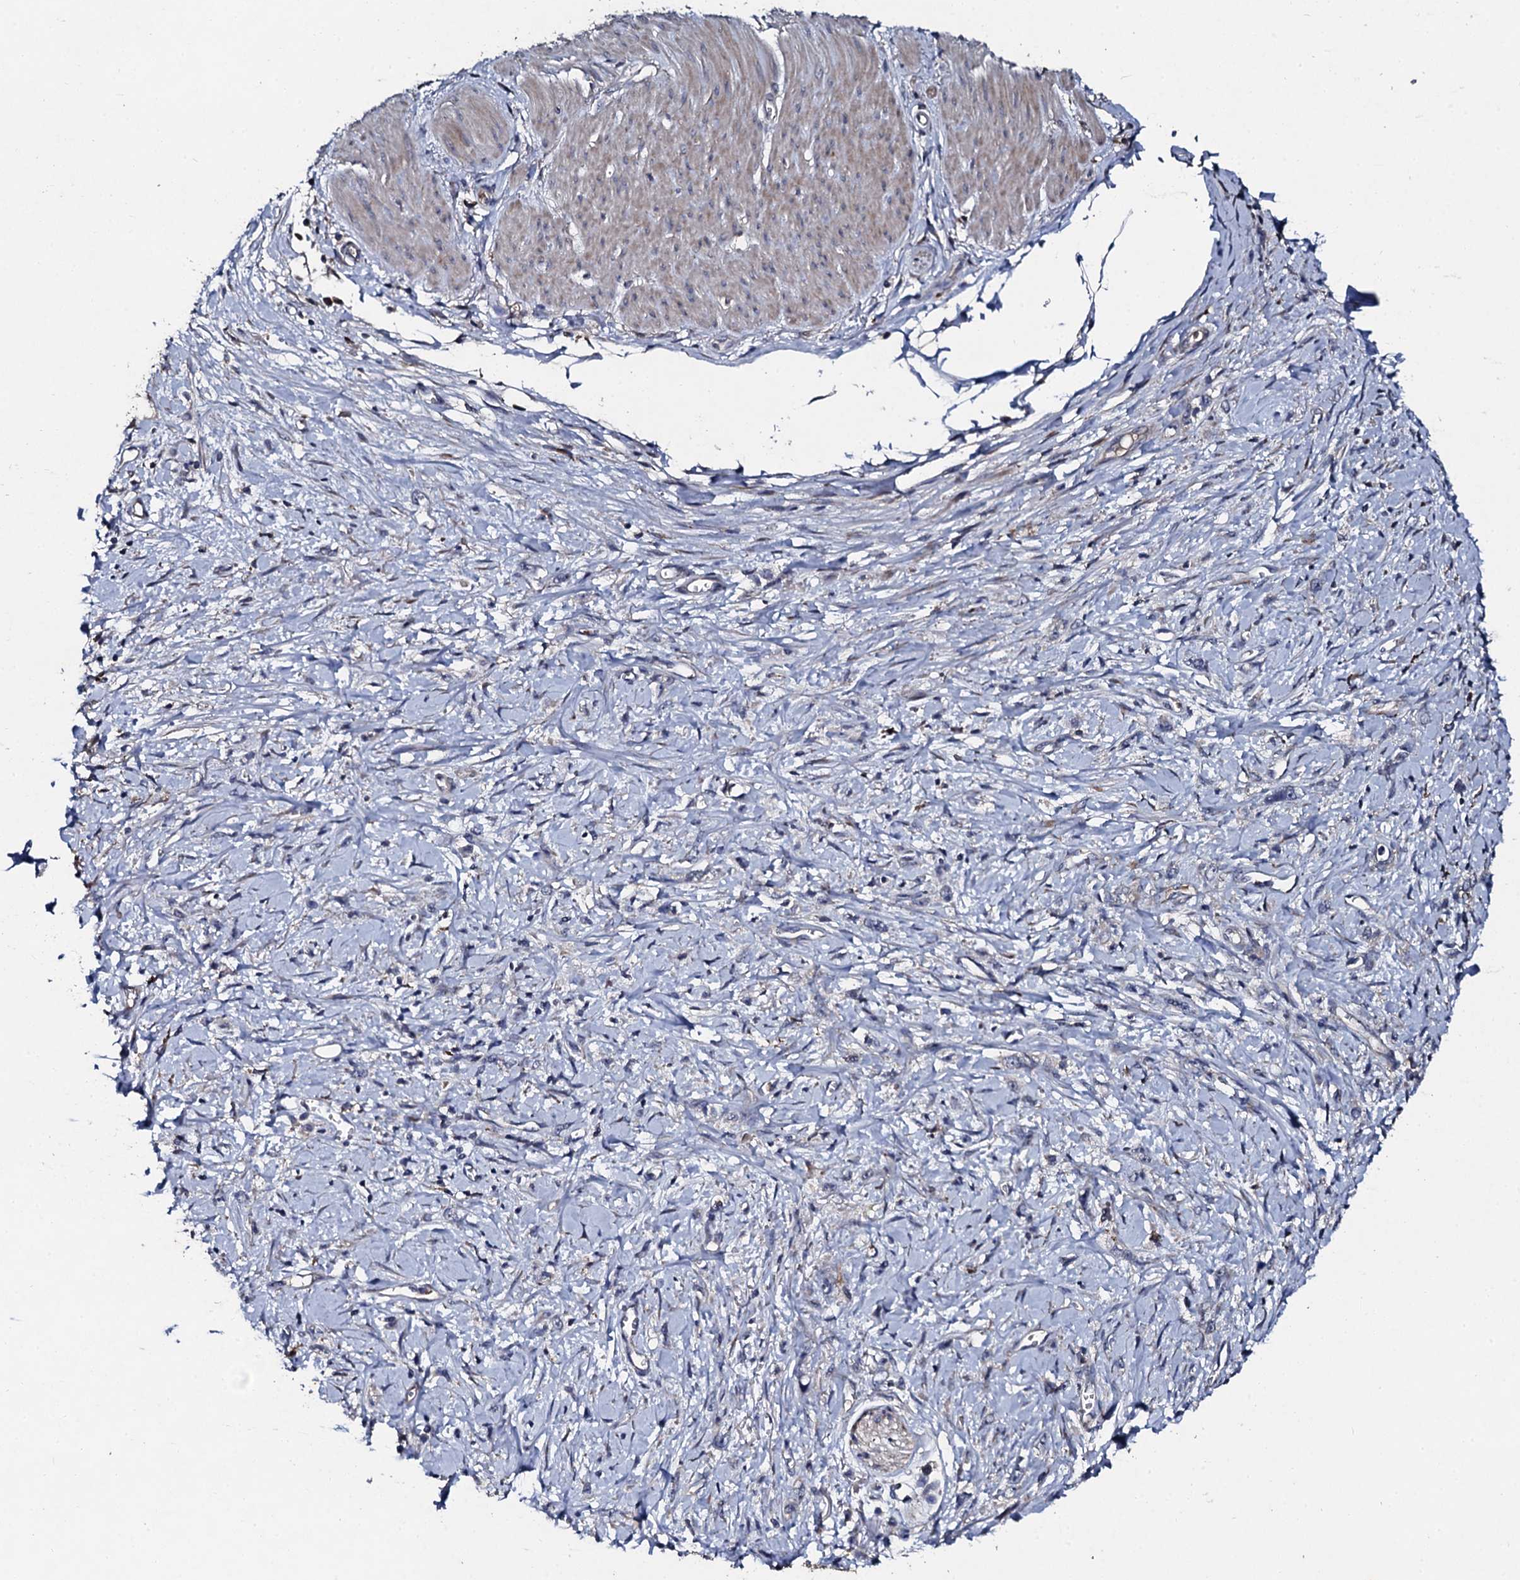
{"staining": {"intensity": "negative", "quantity": "none", "location": "none"}, "tissue": "stomach cancer", "cell_type": "Tumor cells", "image_type": "cancer", "snomed": [{"axis": "morphology", "description": "Adenocarcinoma, NOS"}, {"axis": "topography", "description": "Stomach"}], "caption": "IHC image of neoplastic tissue: stomach adenocarcinoma stained with DAB exhibits no significant protein expression in tumor cells.", "gene": "LRRC28", "patient": {"sex": "female", "age": 76}}